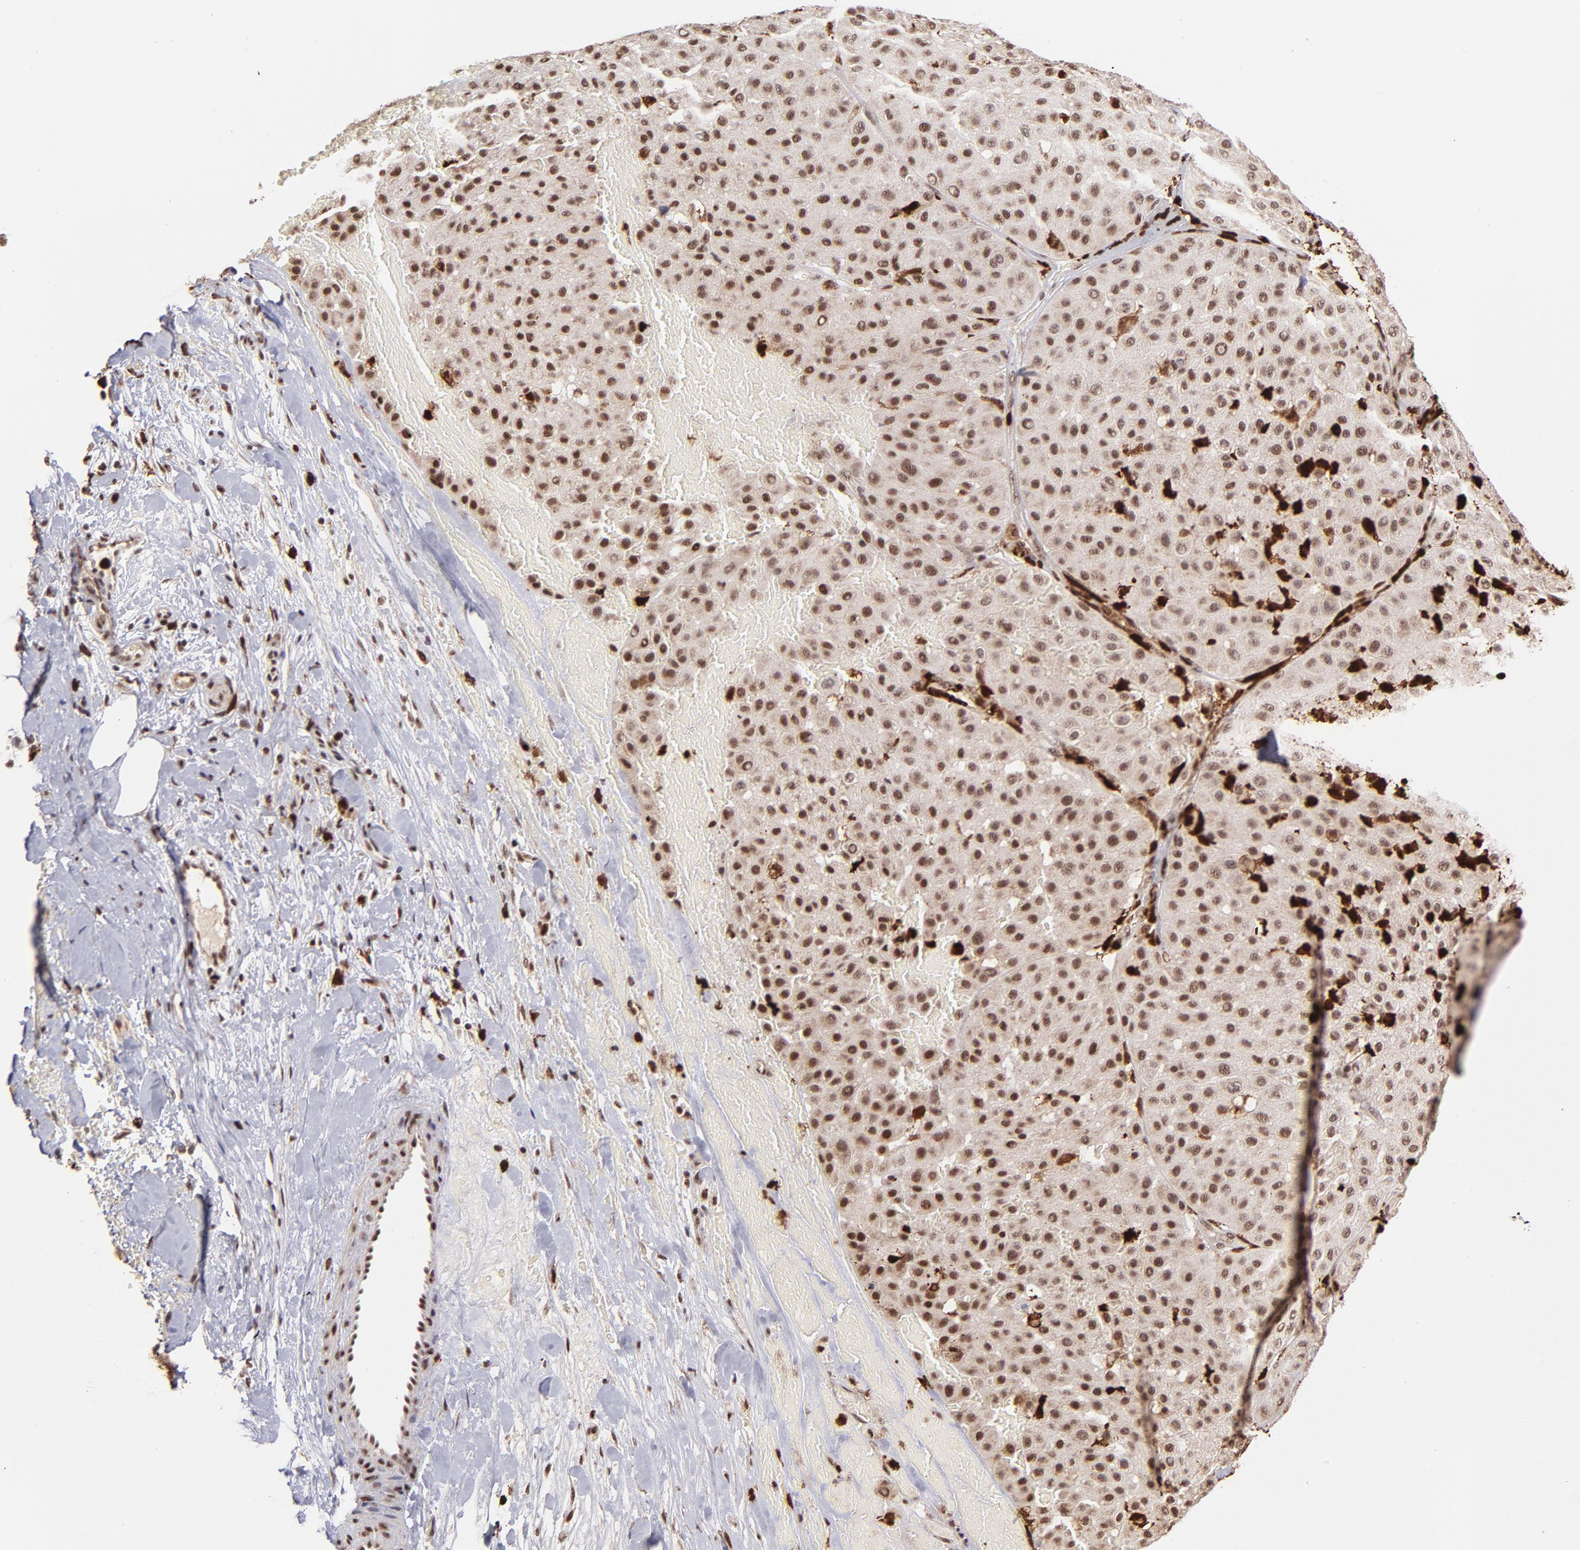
{"staining": {"intensity": "moderate", "quantity": ">75%", "location": "cytoplasmic/membranous,nuclear"}, "tissue": "melanoma", "cell_type": "Tumor cells", "image_type": "cancer", "snomed": [{"axis": "morphology", "description": "Normal tissue, NOS"}, {"axis": "morphology", "description": "Malignant melanoma, Metastatic site"}, {"axis": "topography", "description": "Skin"}], "caption": "The image reveals staining of malignant melanoma (metastatic site), revealing moderate cytoplasmic/membranous and nuclear protein expression (brown color) within tumor cells. (brown staining indicates protein expression, while blue staining denotes nuclei).", "gene": "ZFX", "patient": {"sex": "male", "age": 41}}